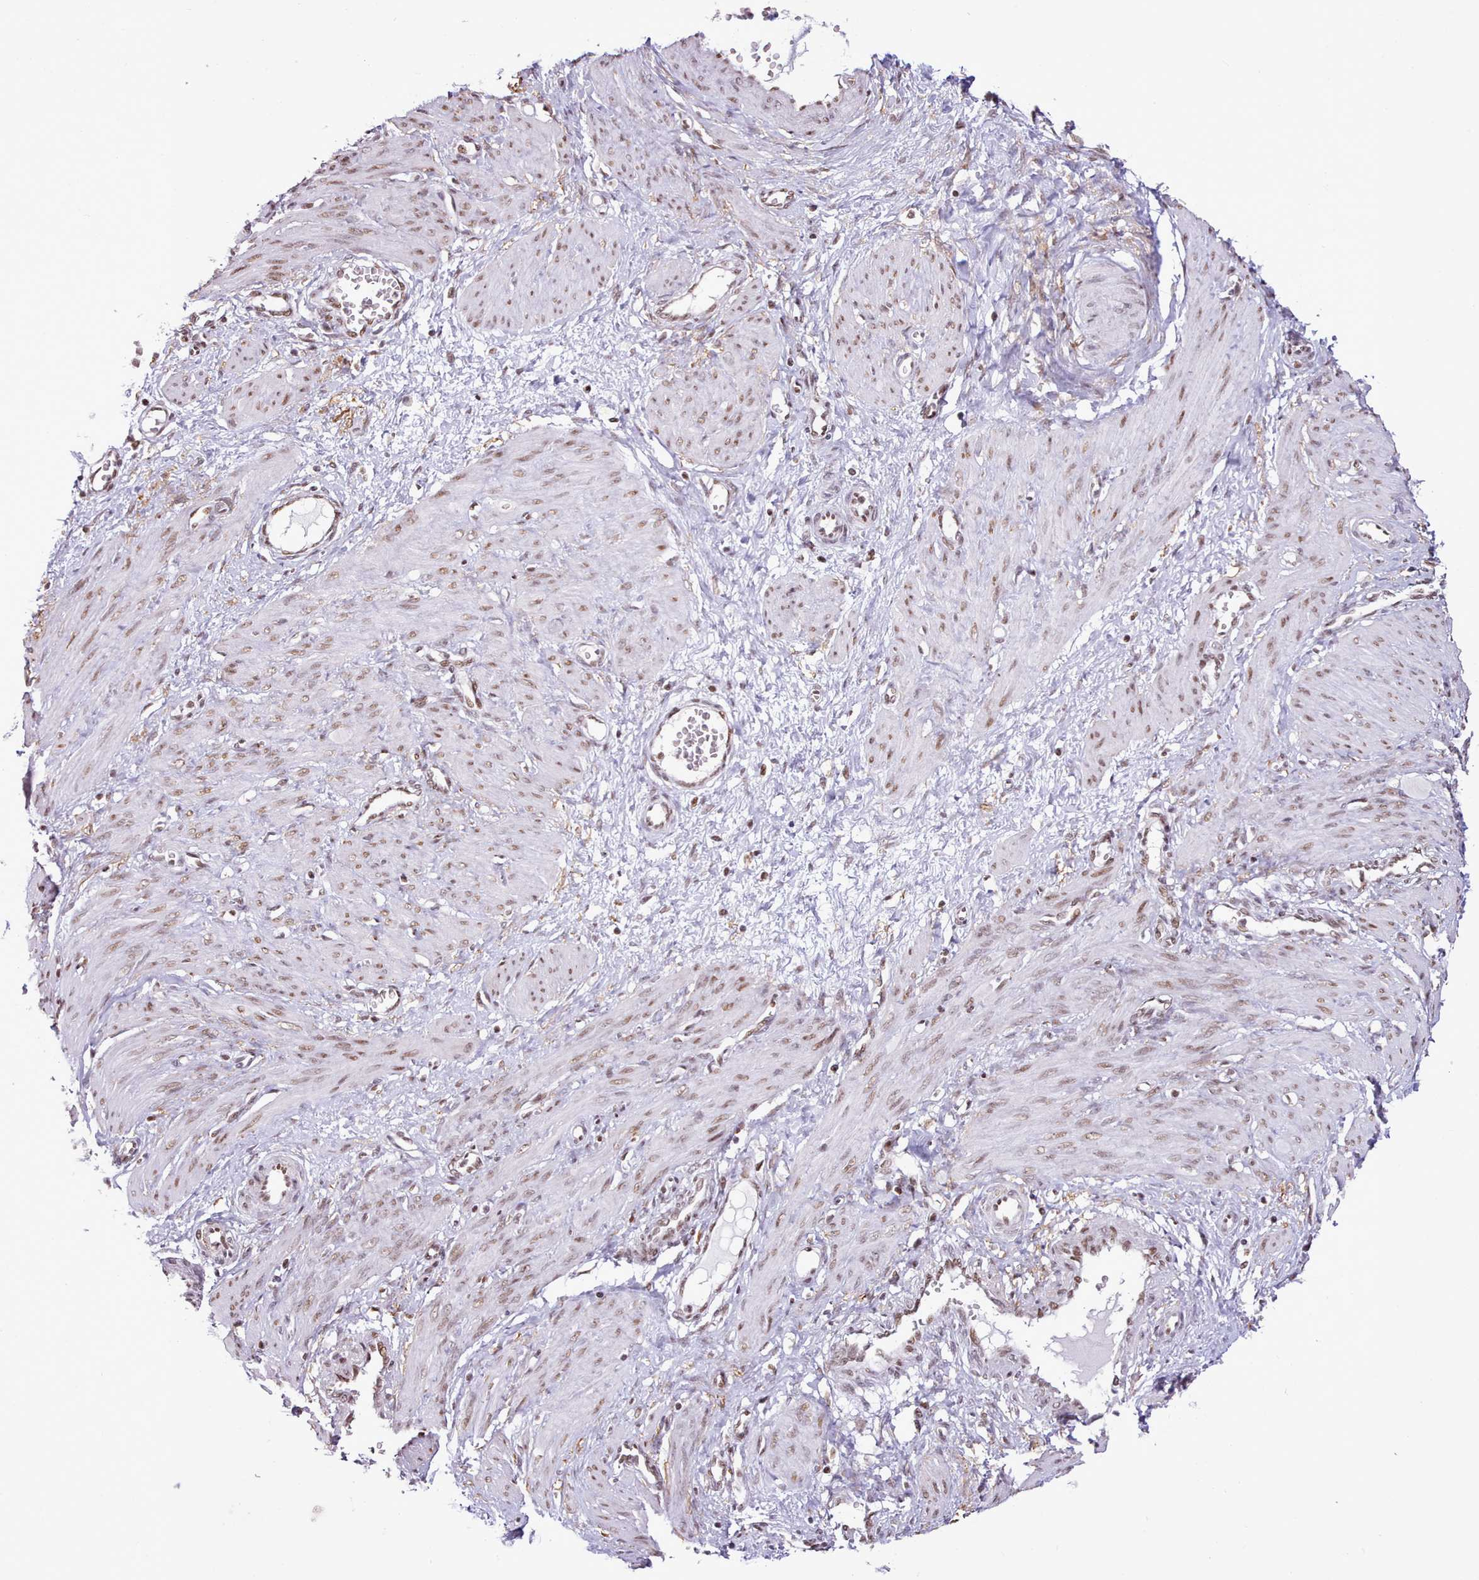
{"staining": {"intensity": "moderate", "quantity": ">75%", "location": "nuclear"}, "tissue": "smooth muscle", "cell_type": "Smooth muscle cells", "image_type": "normal", "snomed": [{"axis": "morphology", "description": "Normal tissue, NOS"}, {"axis": "topography", "description": "Endometrium"}], "caption": "IHC micrograph of benign smooth muscle stained for a protein (brown), which exhibits medium levels of moderate nuclear expression in about >75% of smooth muscle cells.", "gene": "TAF15", "patient": {"sex": "female", "age": 33}}